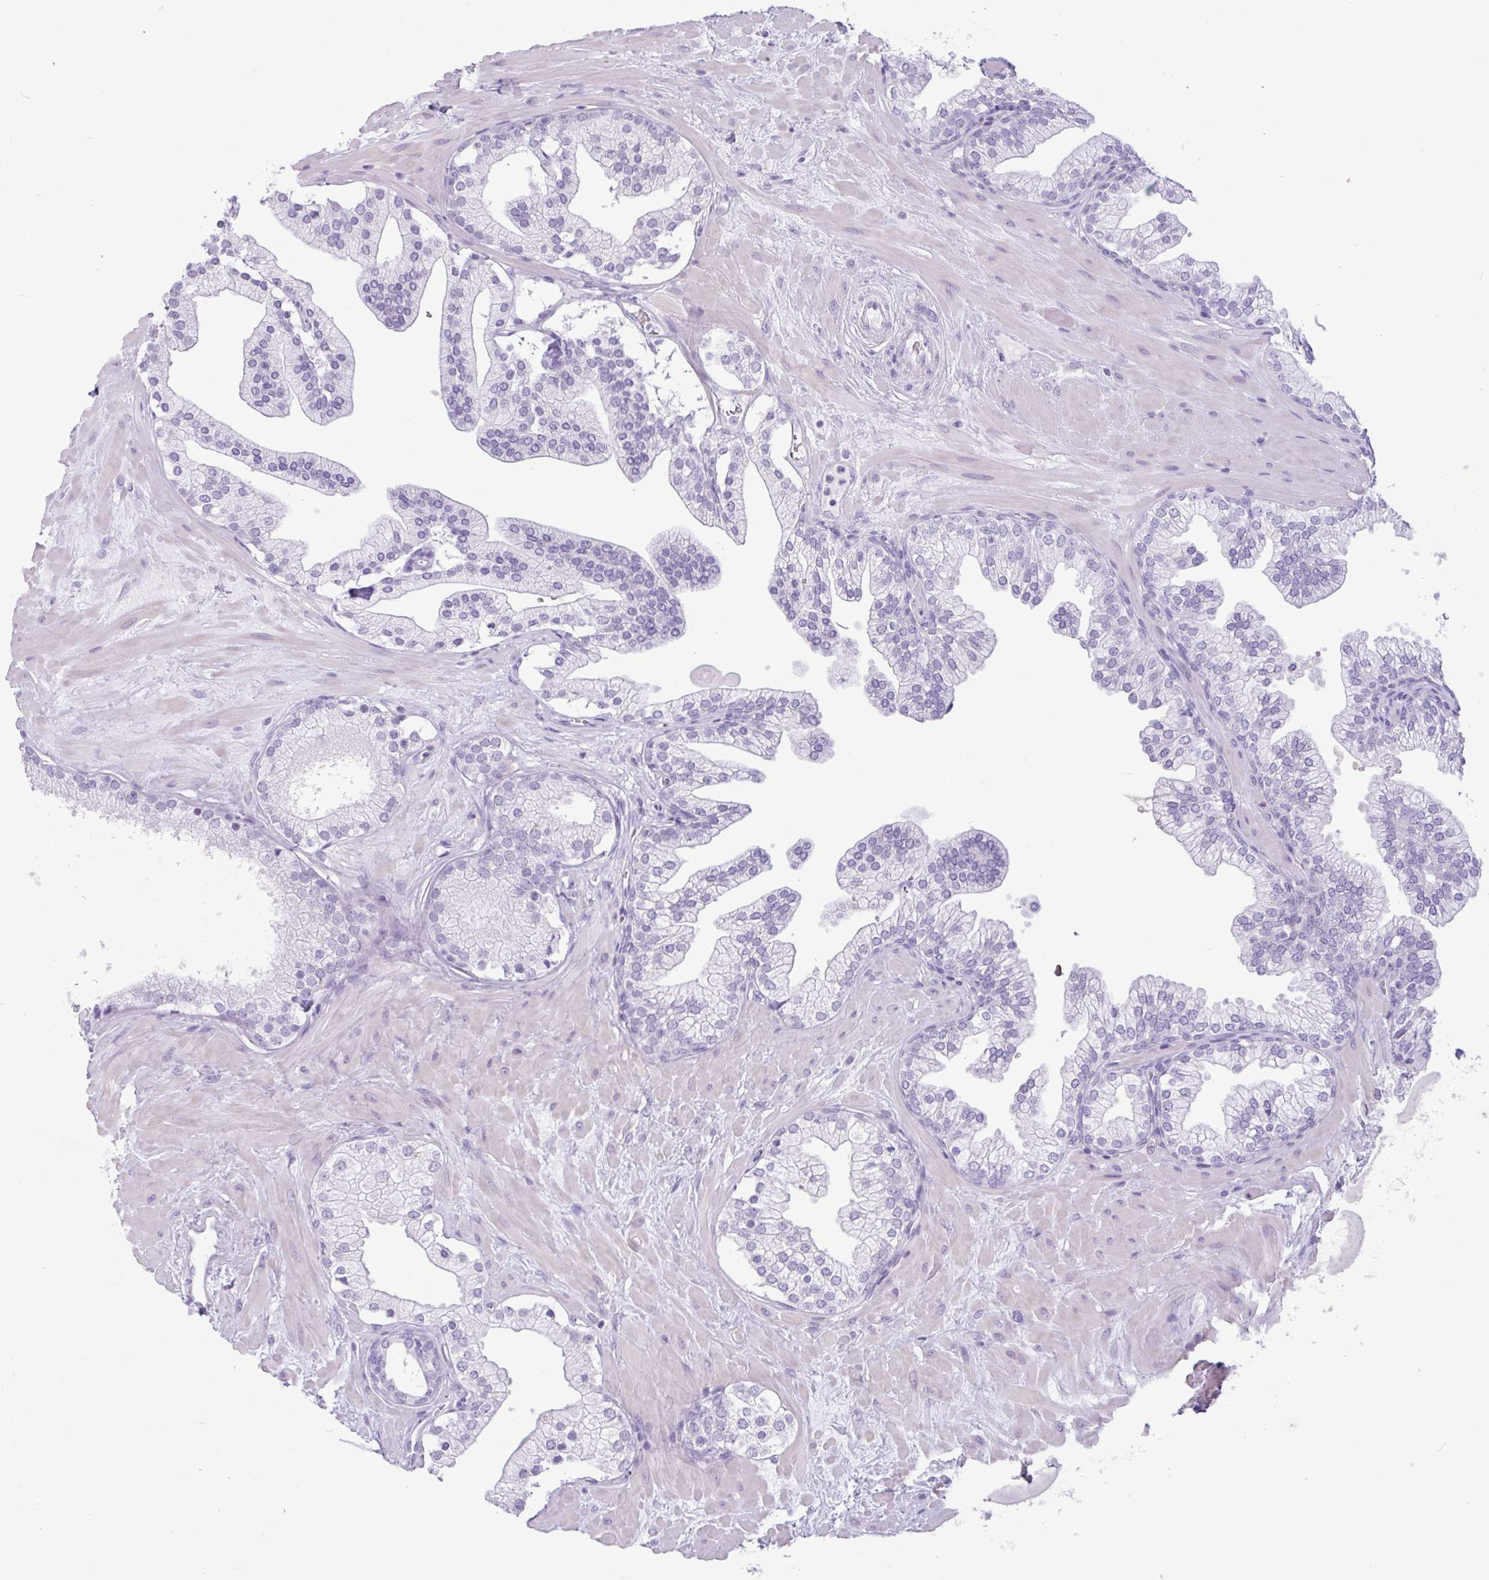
{"staining": {"intensity": "negative", "quantity": "none", "location": "none"}, "tissue": "prostate", "cell_type": "Glandular cells", "image_type": "normal", "snomed": [{"axis": "morphology", "description": "Normal tissue, NOS"}, {"axis": "topography", "description": "Prostate"}, {"axis": "topography", "description": "Peripheral nerve tissue"}], "caption": "IHC of normal human prostate shows no staining in glandular cells.", "gene": "CTSE", "patient": {"sex": "male", "age": 61}}